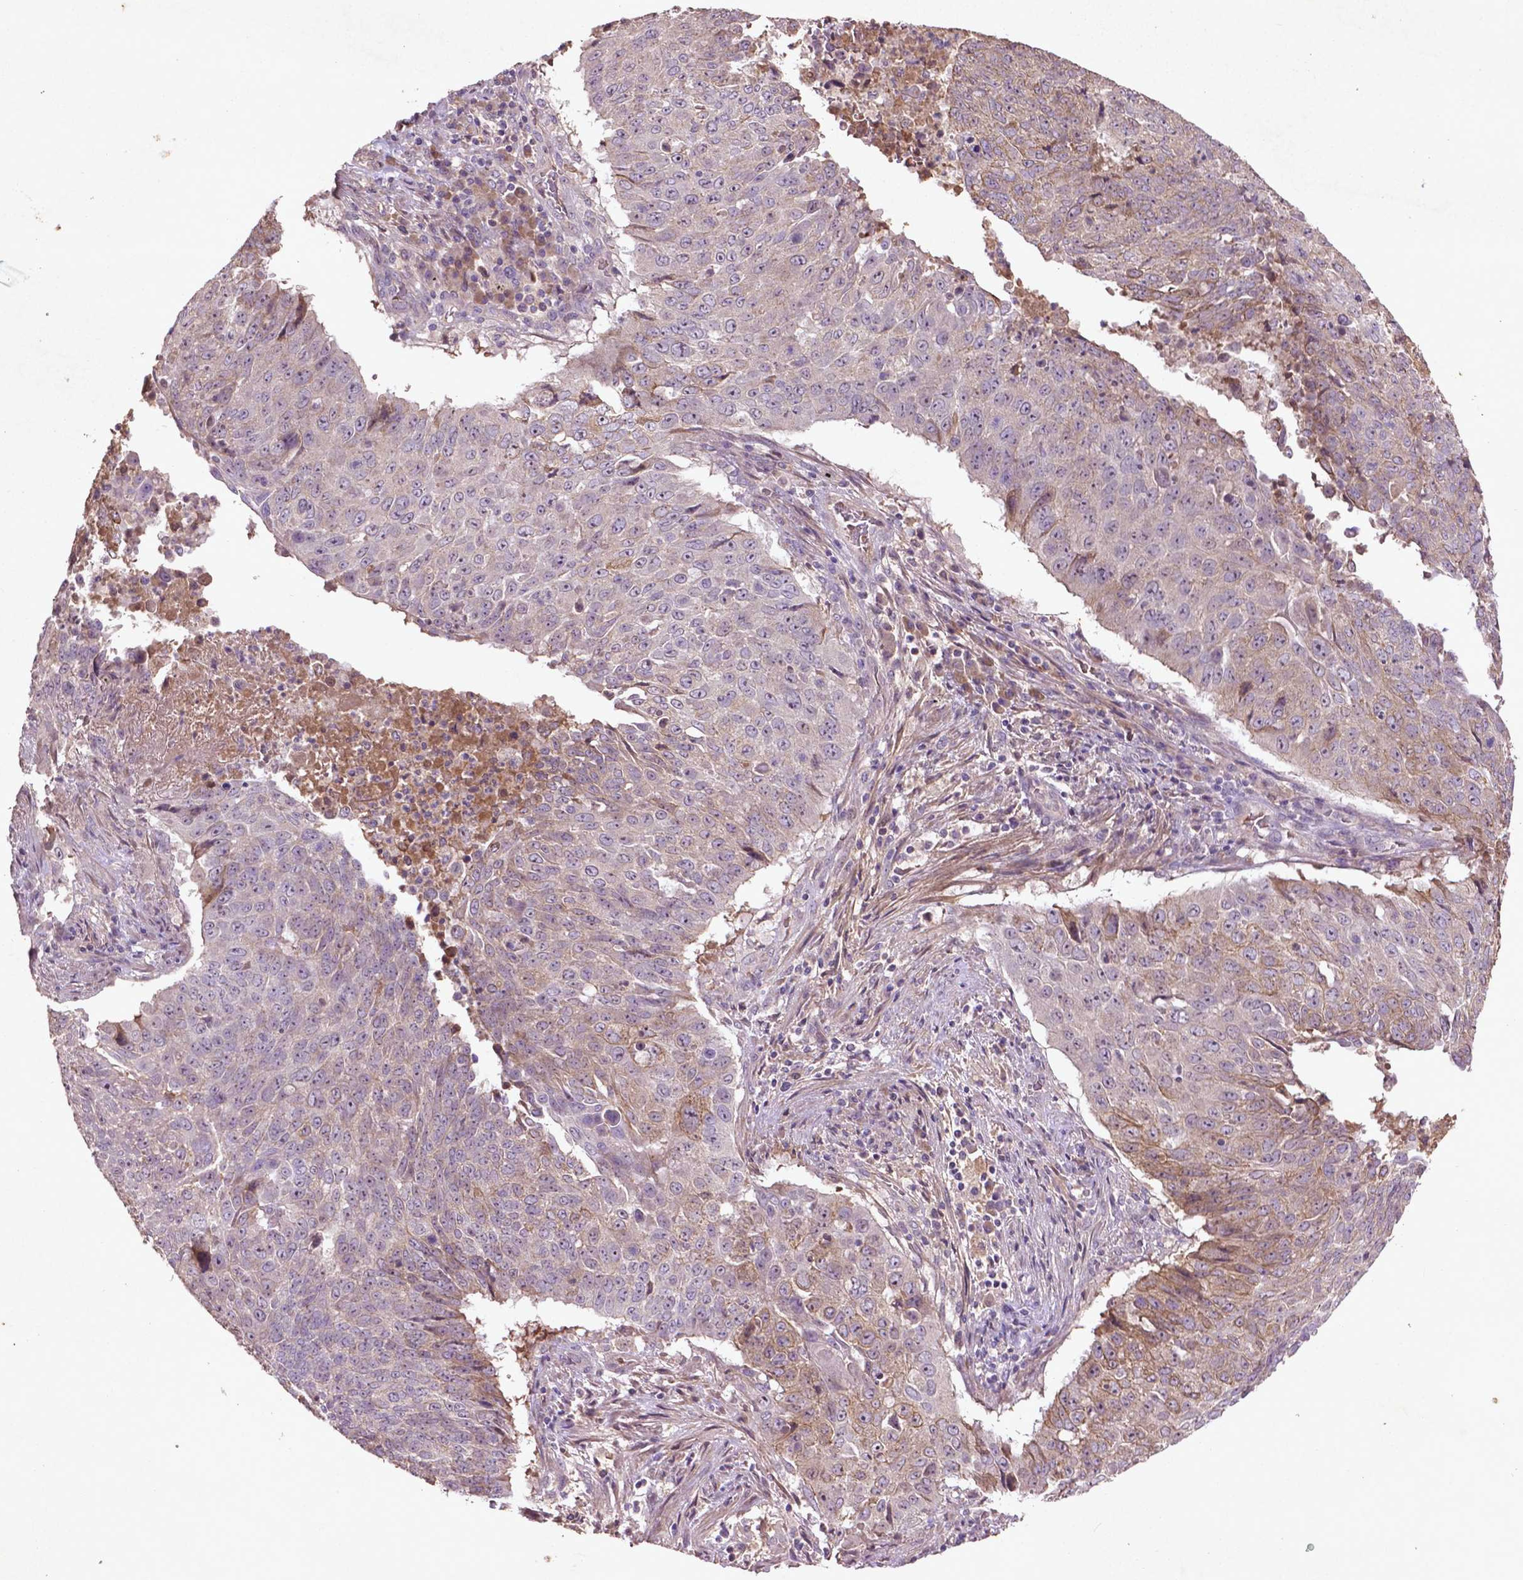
{"staining": {"intensity": "moderate", "quantity": "<25%", "location": "cytoplasmic/membranous"}, "tissue": "lung cancer", "cell_type": "Tumor cells", "image_type": "cancer", "snomed": [{"axis": "morphology", "description": "Normal tissue, NOS"}, {"axis": "morphology", "description": "Squamous cell carcinoma, NOS"}, {"axis": "topography", "description": "Bronchus"}, {"axis": "topography", "description": "Lung"}], "caption": "Immunohistochemical staining of lung cancer (squamous cell carcinoma) shows moderate cytoplasmic/membranous protein expression in about <25% of tumor cells. The staining was performed using DAB to visualize the protein expression in brown, while the nuclei were stained in blue with hematoxylin (Magnification: 20x).", "gene": "COQ2", "patient": {"sex": "male", "age": 64}}